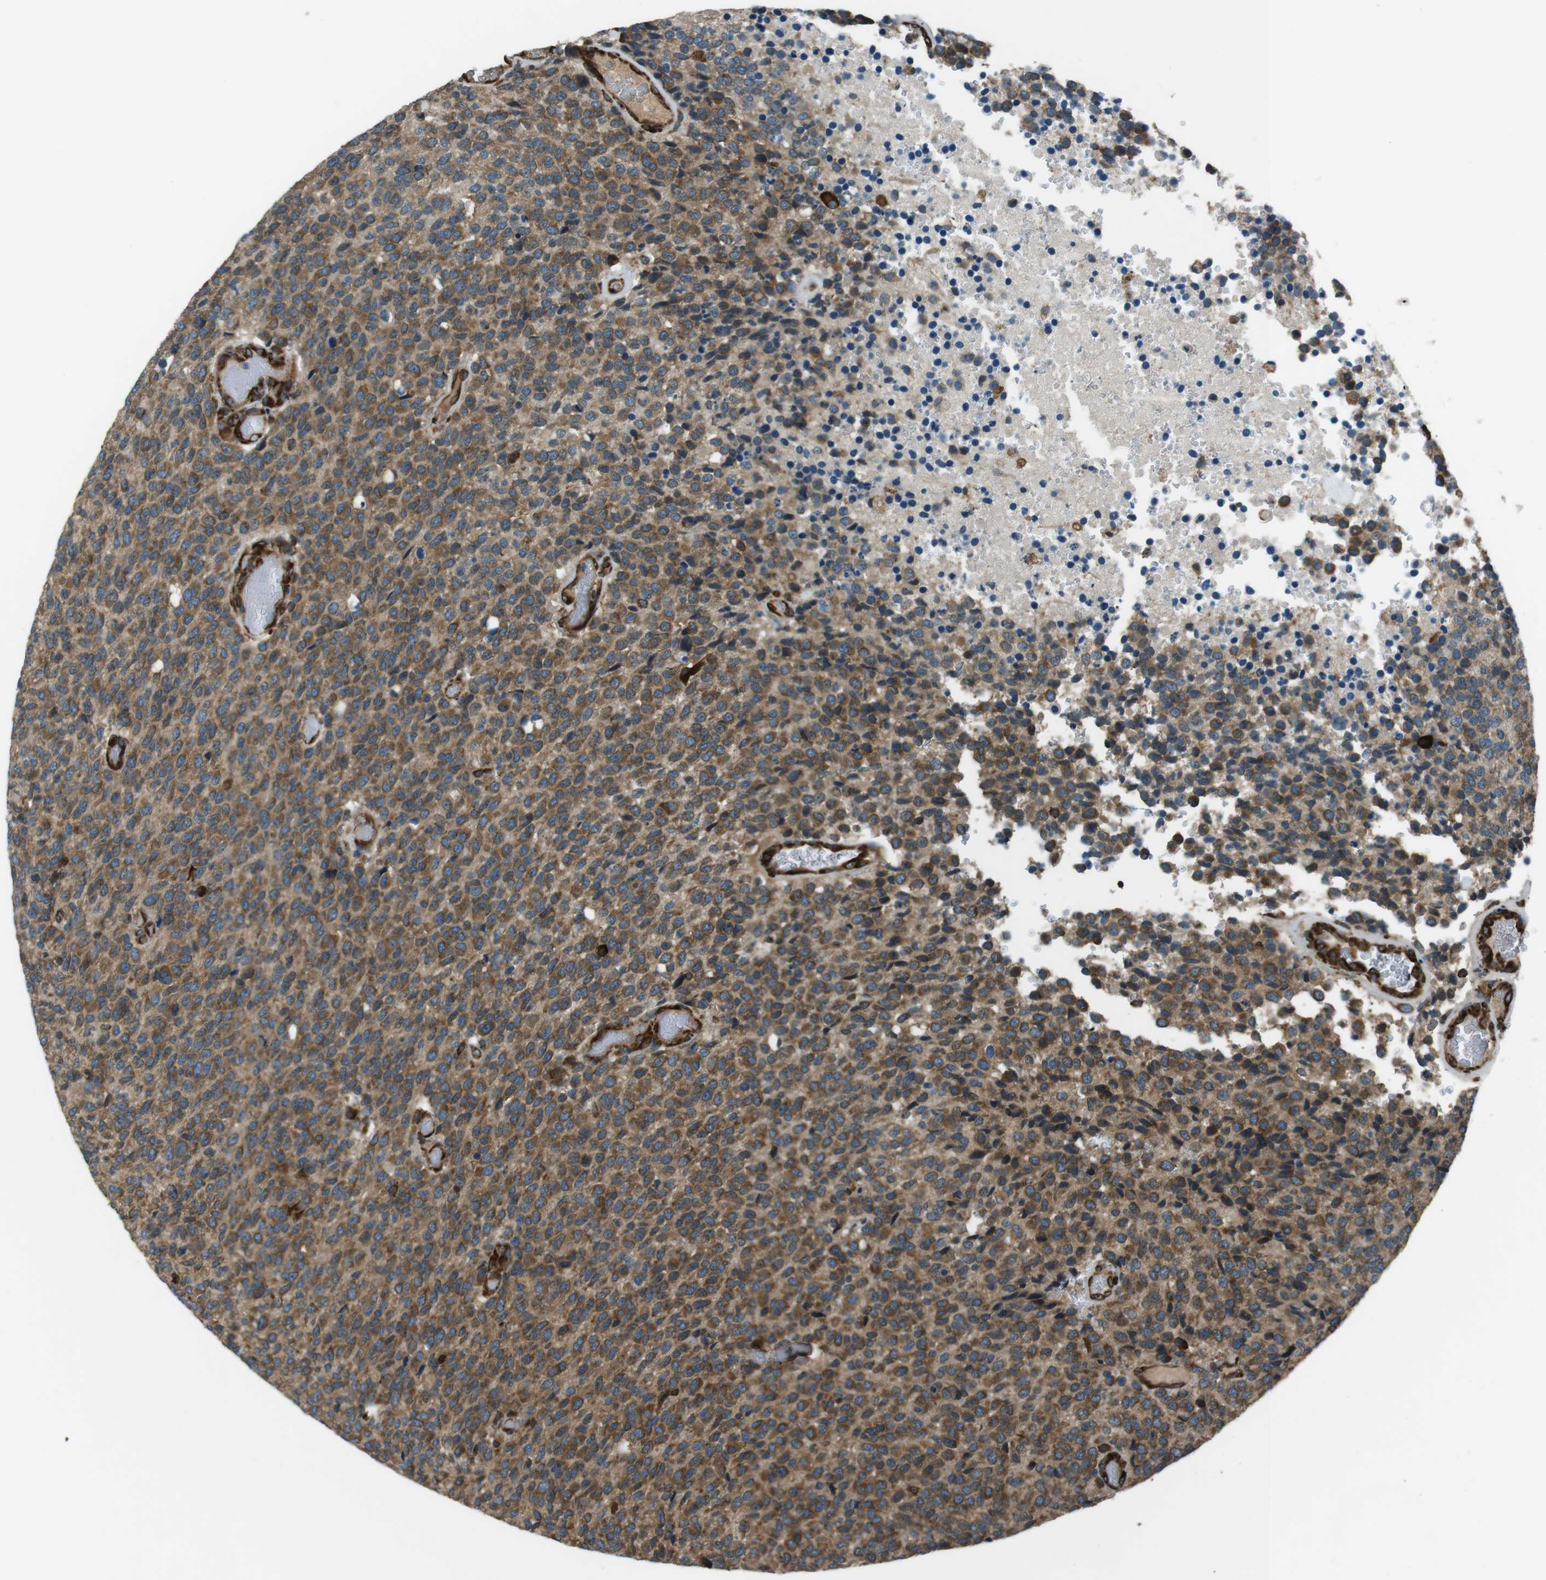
{"staining": {"intensity": "moderate", "quantity": ">75%", "location": "cytoplasmic/membranous"}, "tissue": "glioma", "cell_type": "Tumor cells", "image_type": "cancer", "snomed": [{"axis": "morphology", "description": "Glioma, malignant, High grade"}, {"axis": "topography", "description": "pancreas cauda"}], "caption": "Immunohistochemistry staining of malignant glioma (high-grade), which reveals medium levels of moderate cytoplasmic/membranous staining in about >75% of tumor cells indicating moderate cytoplasmic/membranous protein positivity. The staining was performed using DAB (brown) for protein detection and nuclei were counterstained in hematoxylin (blue).", "gene": "KTN1", "patient": {"sex": "male", "age": 60}}